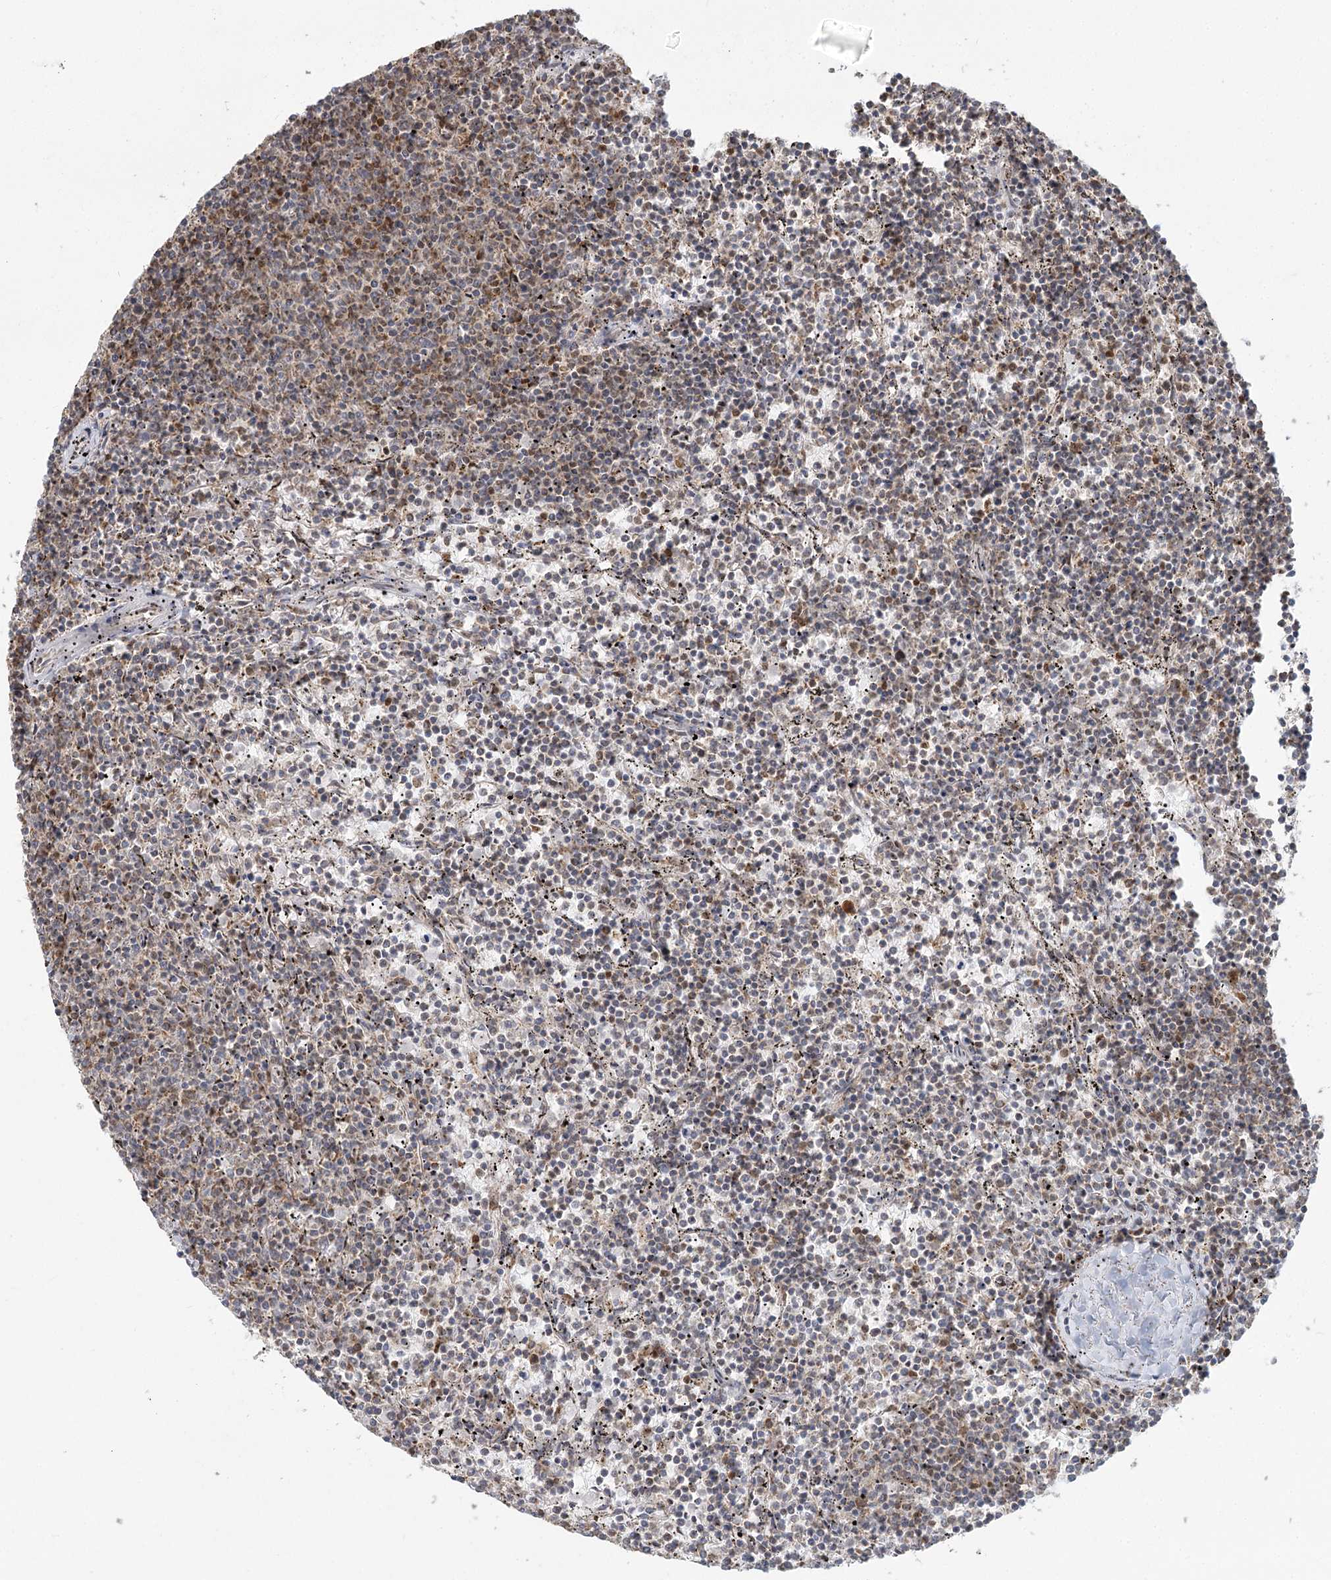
{"staining": {"intensity": "weak", "quantity": "25%-75%", "location": "cytoplasmic/membranous"}, "tissue": "lymphoma", "cell_type": "Tumor cells", "image_type": "cancer", "snomed": [{"axis": "morphology", "description": "Malignant lymphoma, non-Hodgkin's type, Low grade"}, {"axis": "topography", "description": "Spleen"}], "caption": "The histopathology image reveals immunohistochemical staining of low-grade malignant lymphoma, non-Hodgkin's type. There is weak cytoplasmic/membranous positivity is seen in approximately 25%-75% of tumor cells.", "gene": "LACTB", "patient": {"sex": "female", "age": 50}}